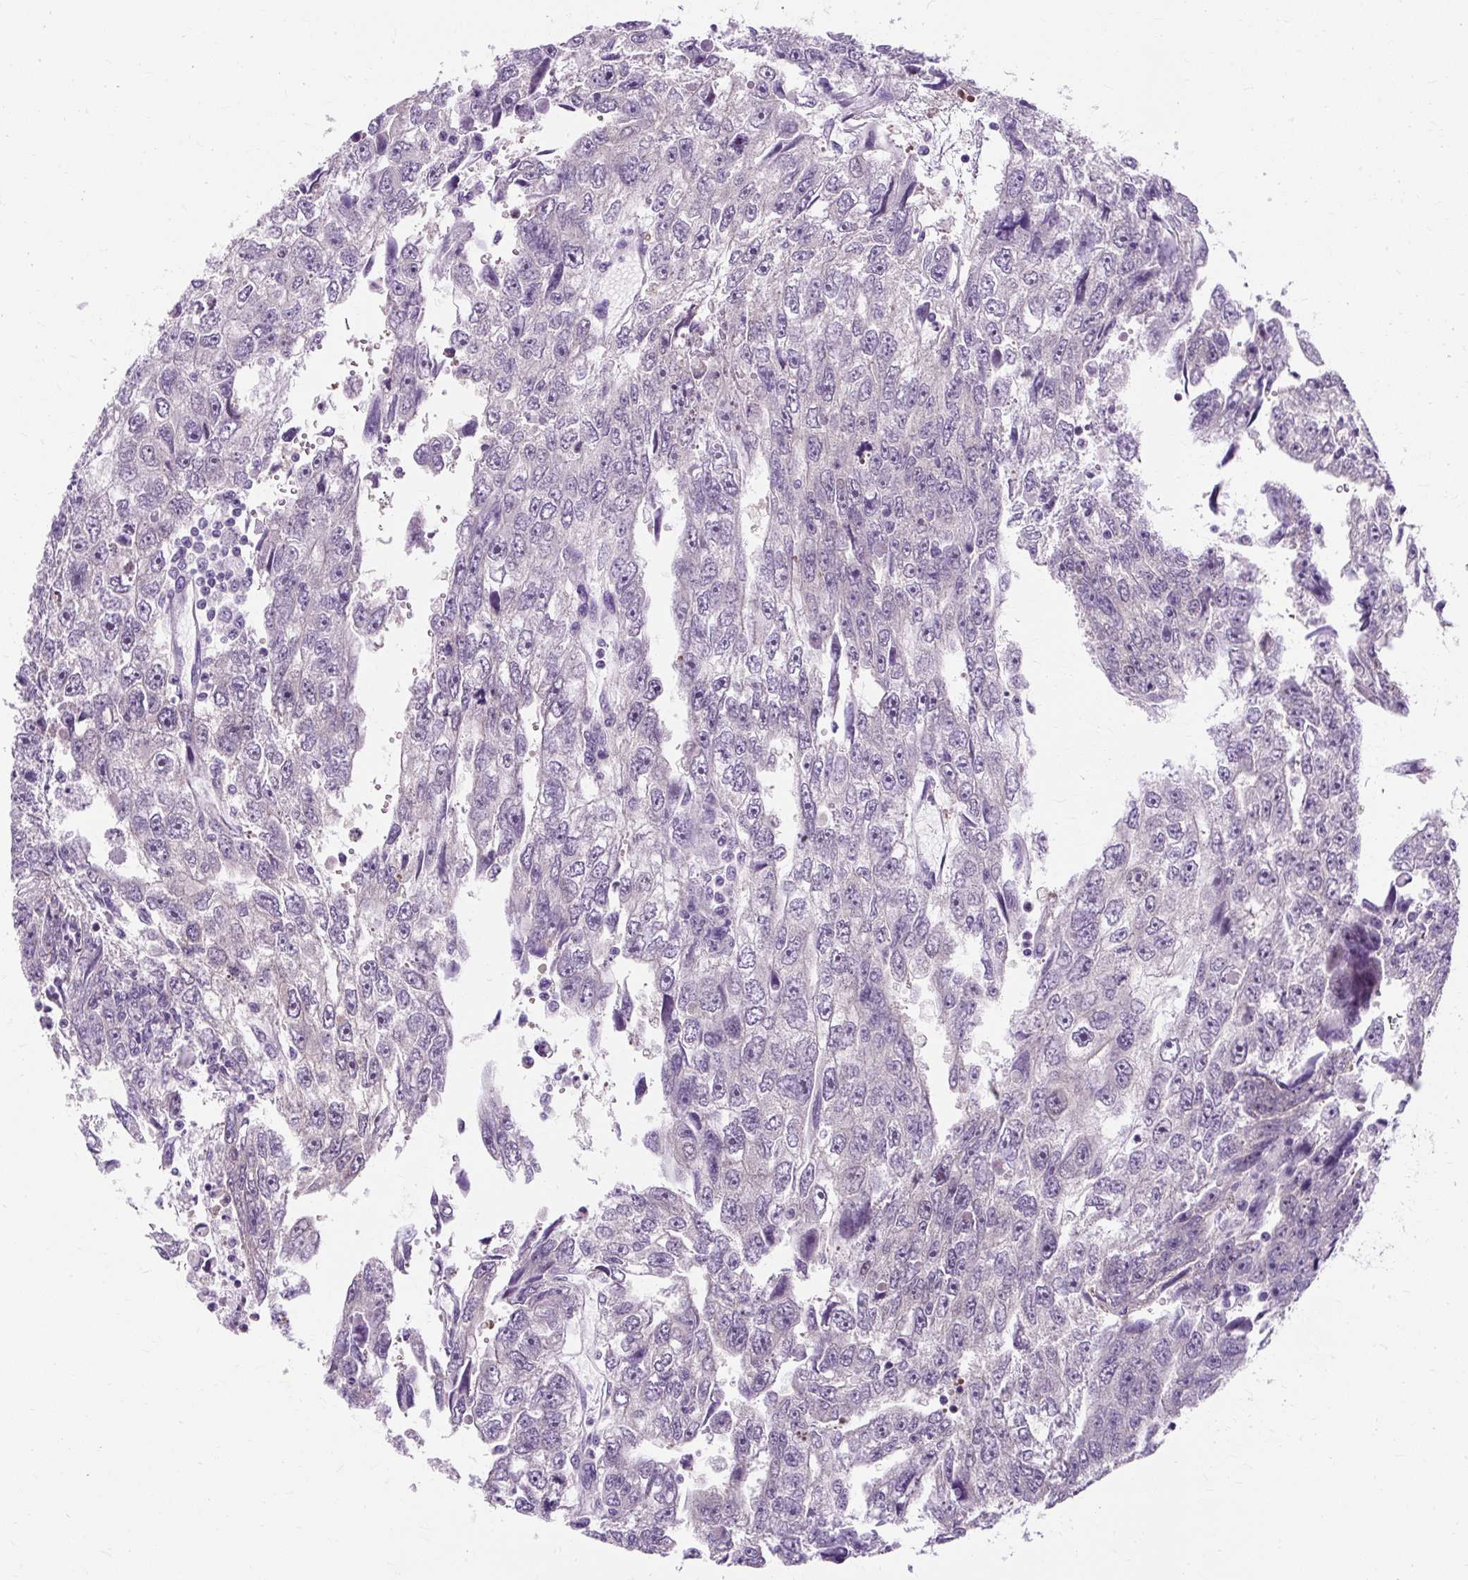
{"staining": {"intensity": "negative", "quantity": "none", "location": "none"}, "tissue": "testis cancer", "cell_type": "Tumor cells", "image_type": "cancer", "snomed": [{"axis": "morphology", "description": "Carcinoma, Embryonal, NOS"}, {"axis": "topography", "description": "Testis"}], "caption": "Immunohistochemistry image of neoplastic tissue: human embryonal carcinoma (testis) stained with DAB (3,3'-diaminobenzidine) exhibits no significant protein staining in tumor cells.", "gene": "RYBP", "patient": {"sex": "male", "age": 20}}